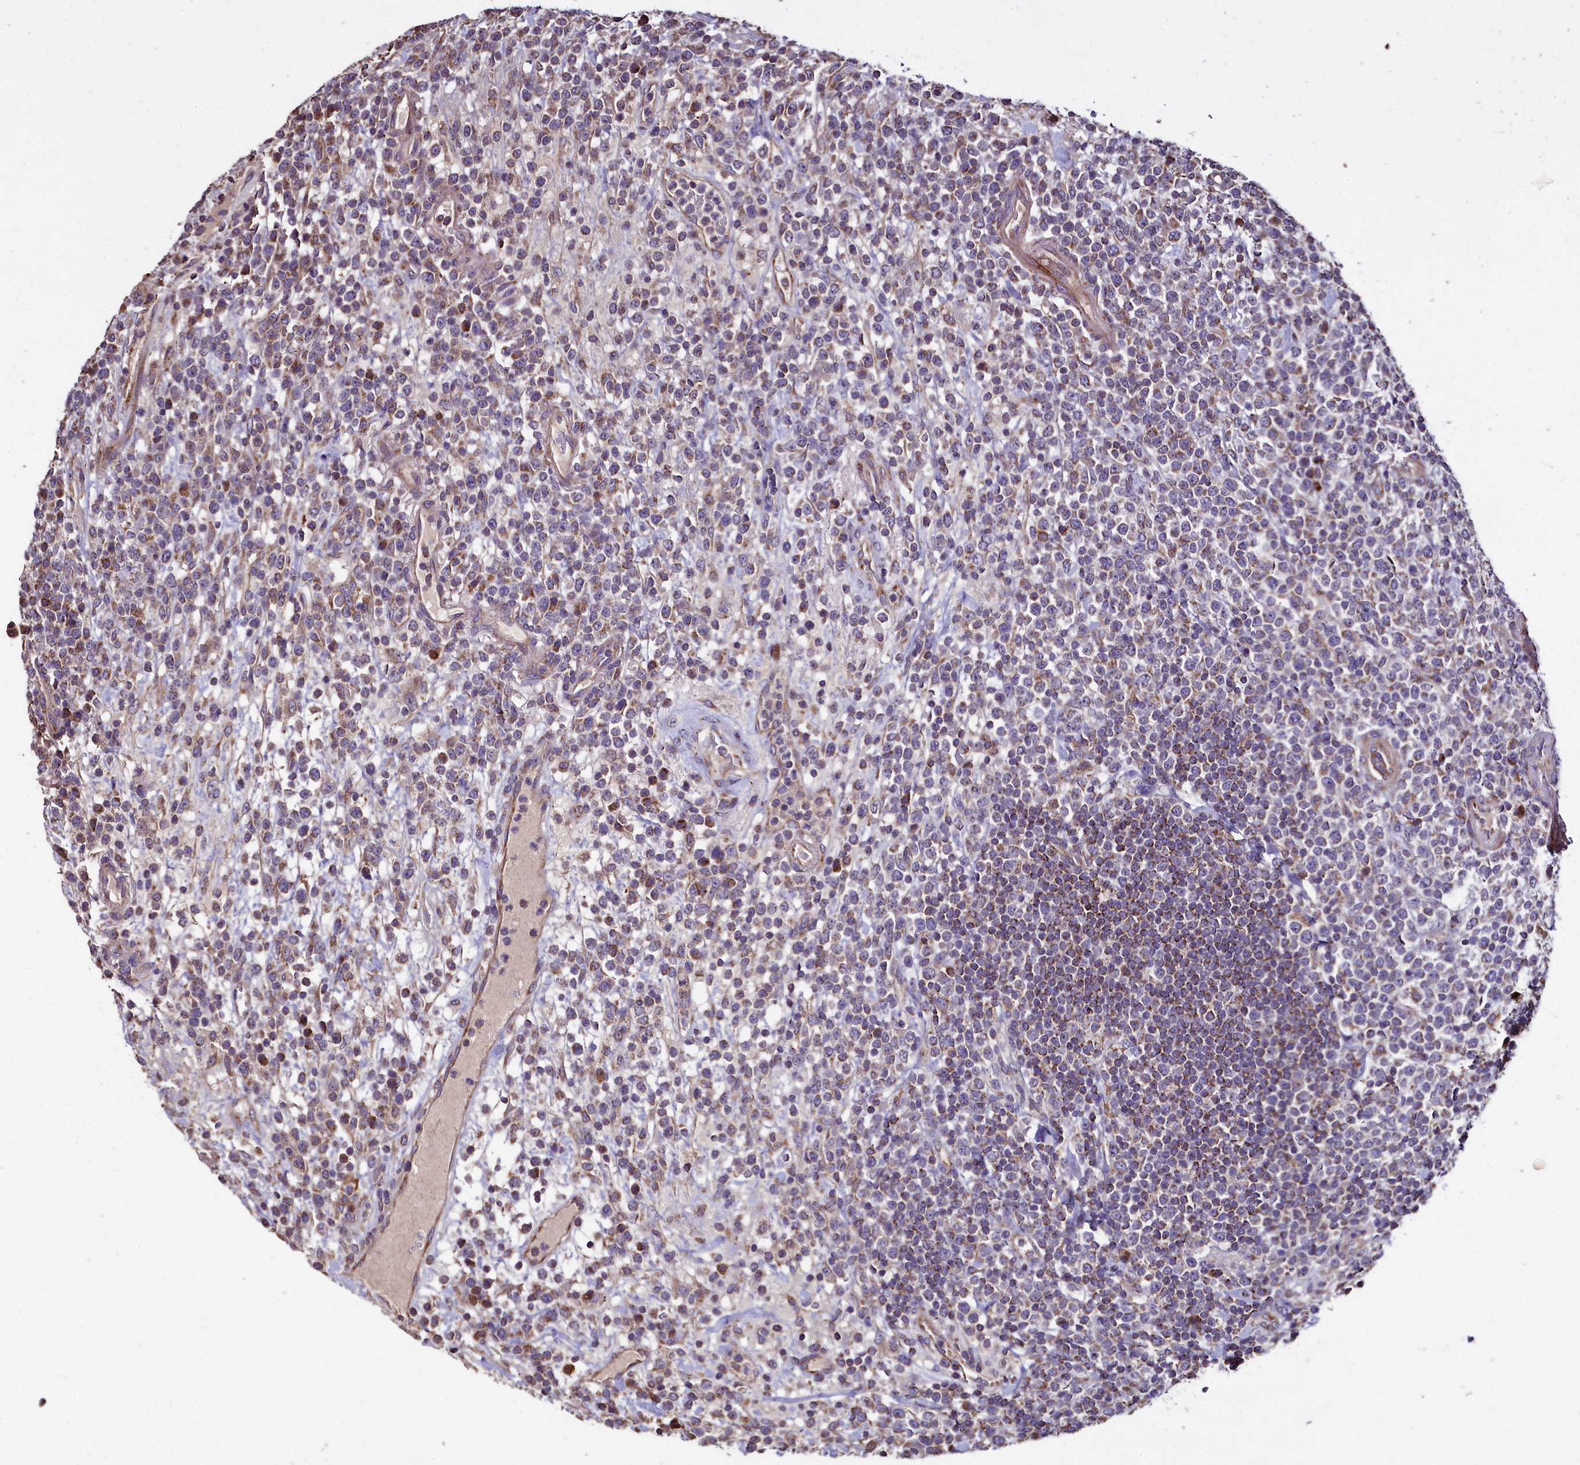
{"staining": {"intensity": "weak", "quantity": "25%-75%", "location": "nuclear"}, "tissue": "lymphoma", "cell_type": "Tumor cells", "image_type": "cancer", "snomed": [{"axis": "morphology", "description": "Malignant lymphoma, non-Hodgkin's type, High grade"}, {"axis": "topography", "description": "Colon"}], "caption": "Malignant lymphoma, non-Hodgkin's type (high-grade) was stained to show a protein in brown. There is low levels of weak nuclear staining in about 25%-75% of tumor cells.", "gene": "COQ9", "patient": {"sex": "female", "age": 53}}